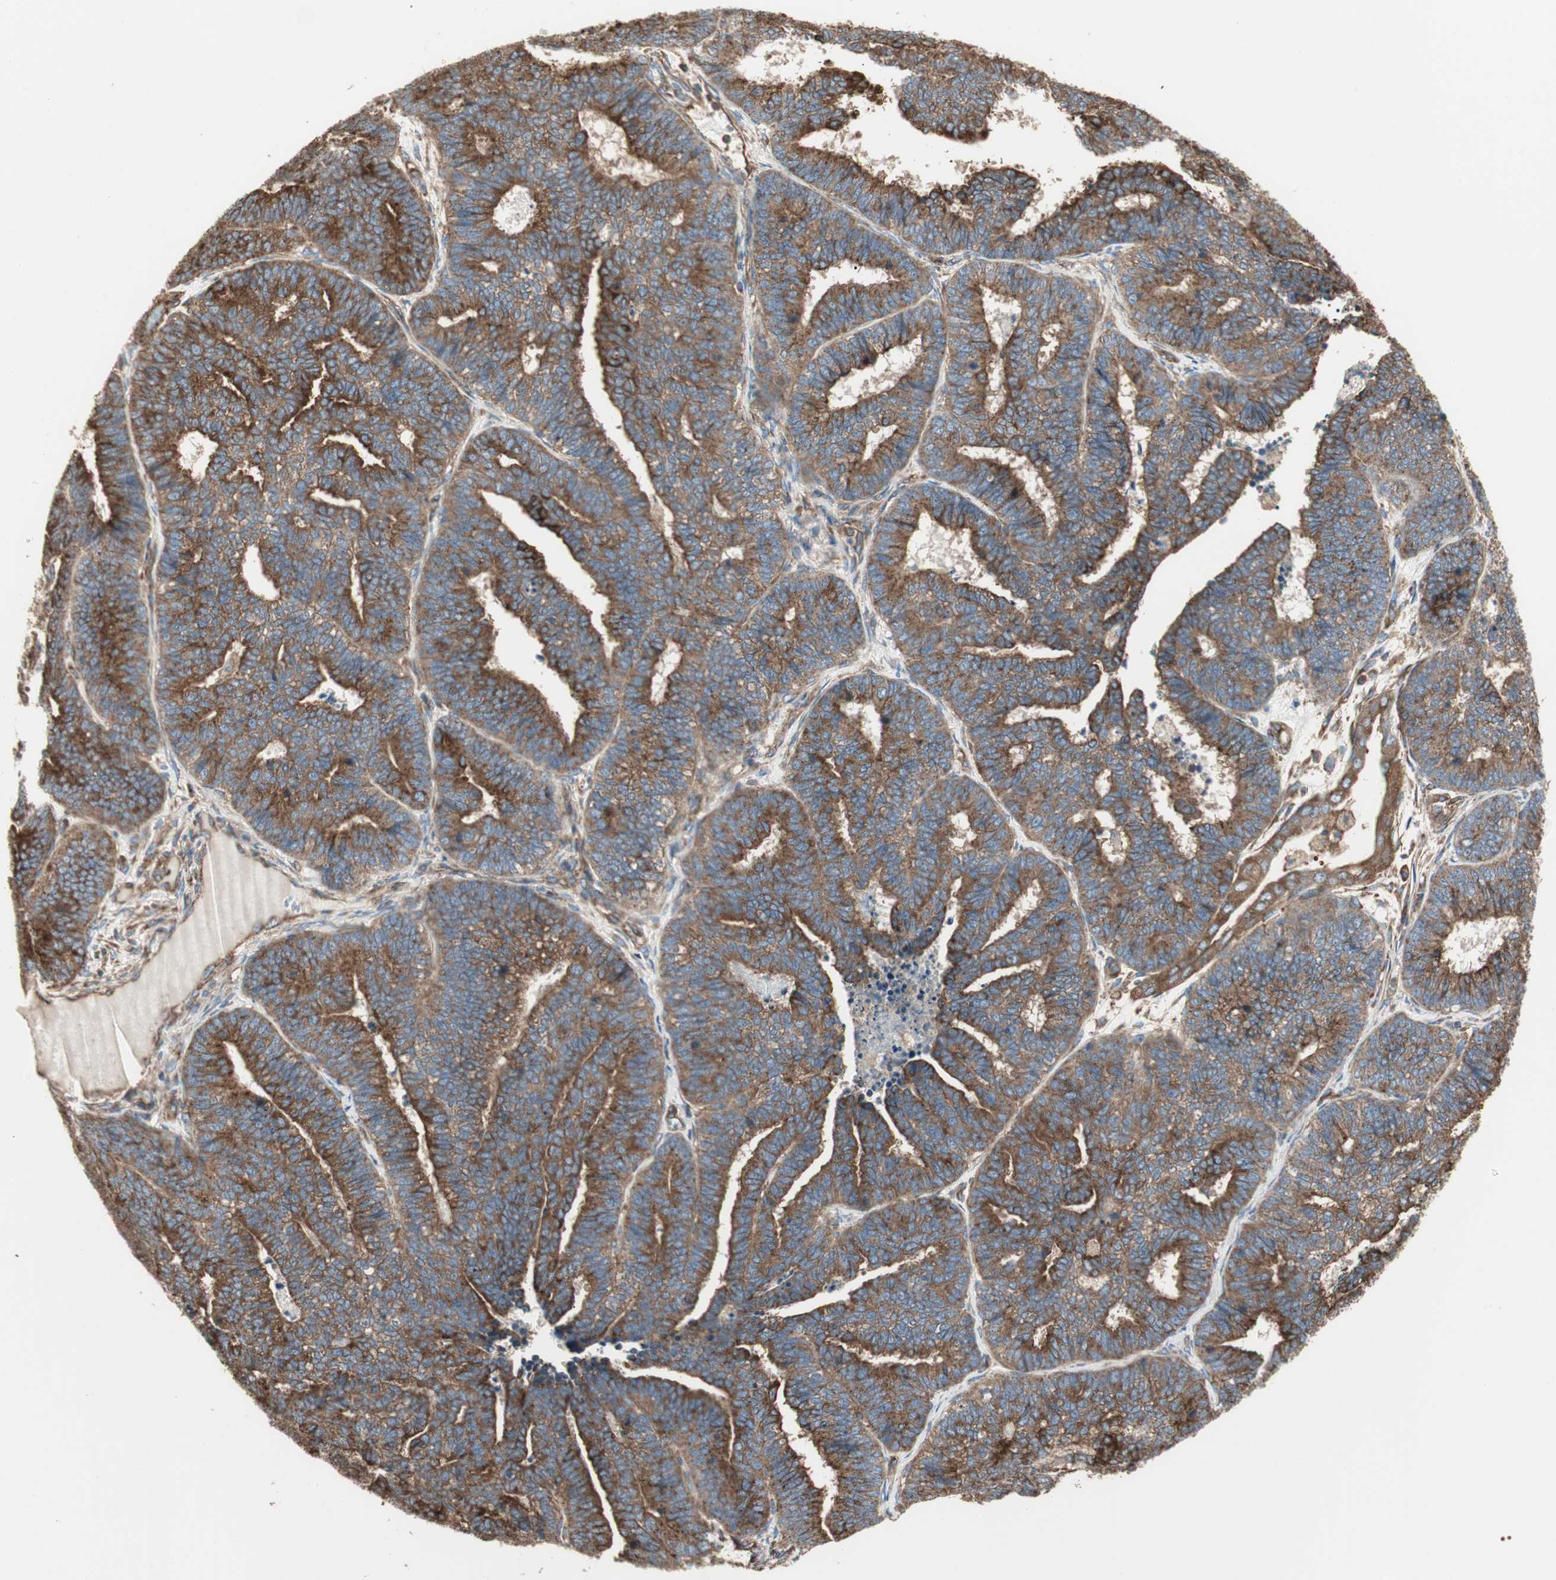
{"staining": {"intensity": "strong", "quantity": ">75%", "location": "cytoplasmic/membranous"}, "tissue": "endometrial cancer", "cell_type": "Tumor cells", "image_type": "cancer", "snomed": [{"axis": "morphology", "description": "Adenocarcinoma, NOS"}, {"axis": "topography", "description": "Endometrium"}], "caption": "A micrograph of adenocarcinoma (endometrial) stained for a protein displays strong cytoplasmic/membranous brown staining in tumor cells.", "gene": "H6PD", "patient": {"sex": "female", "age": 70}}